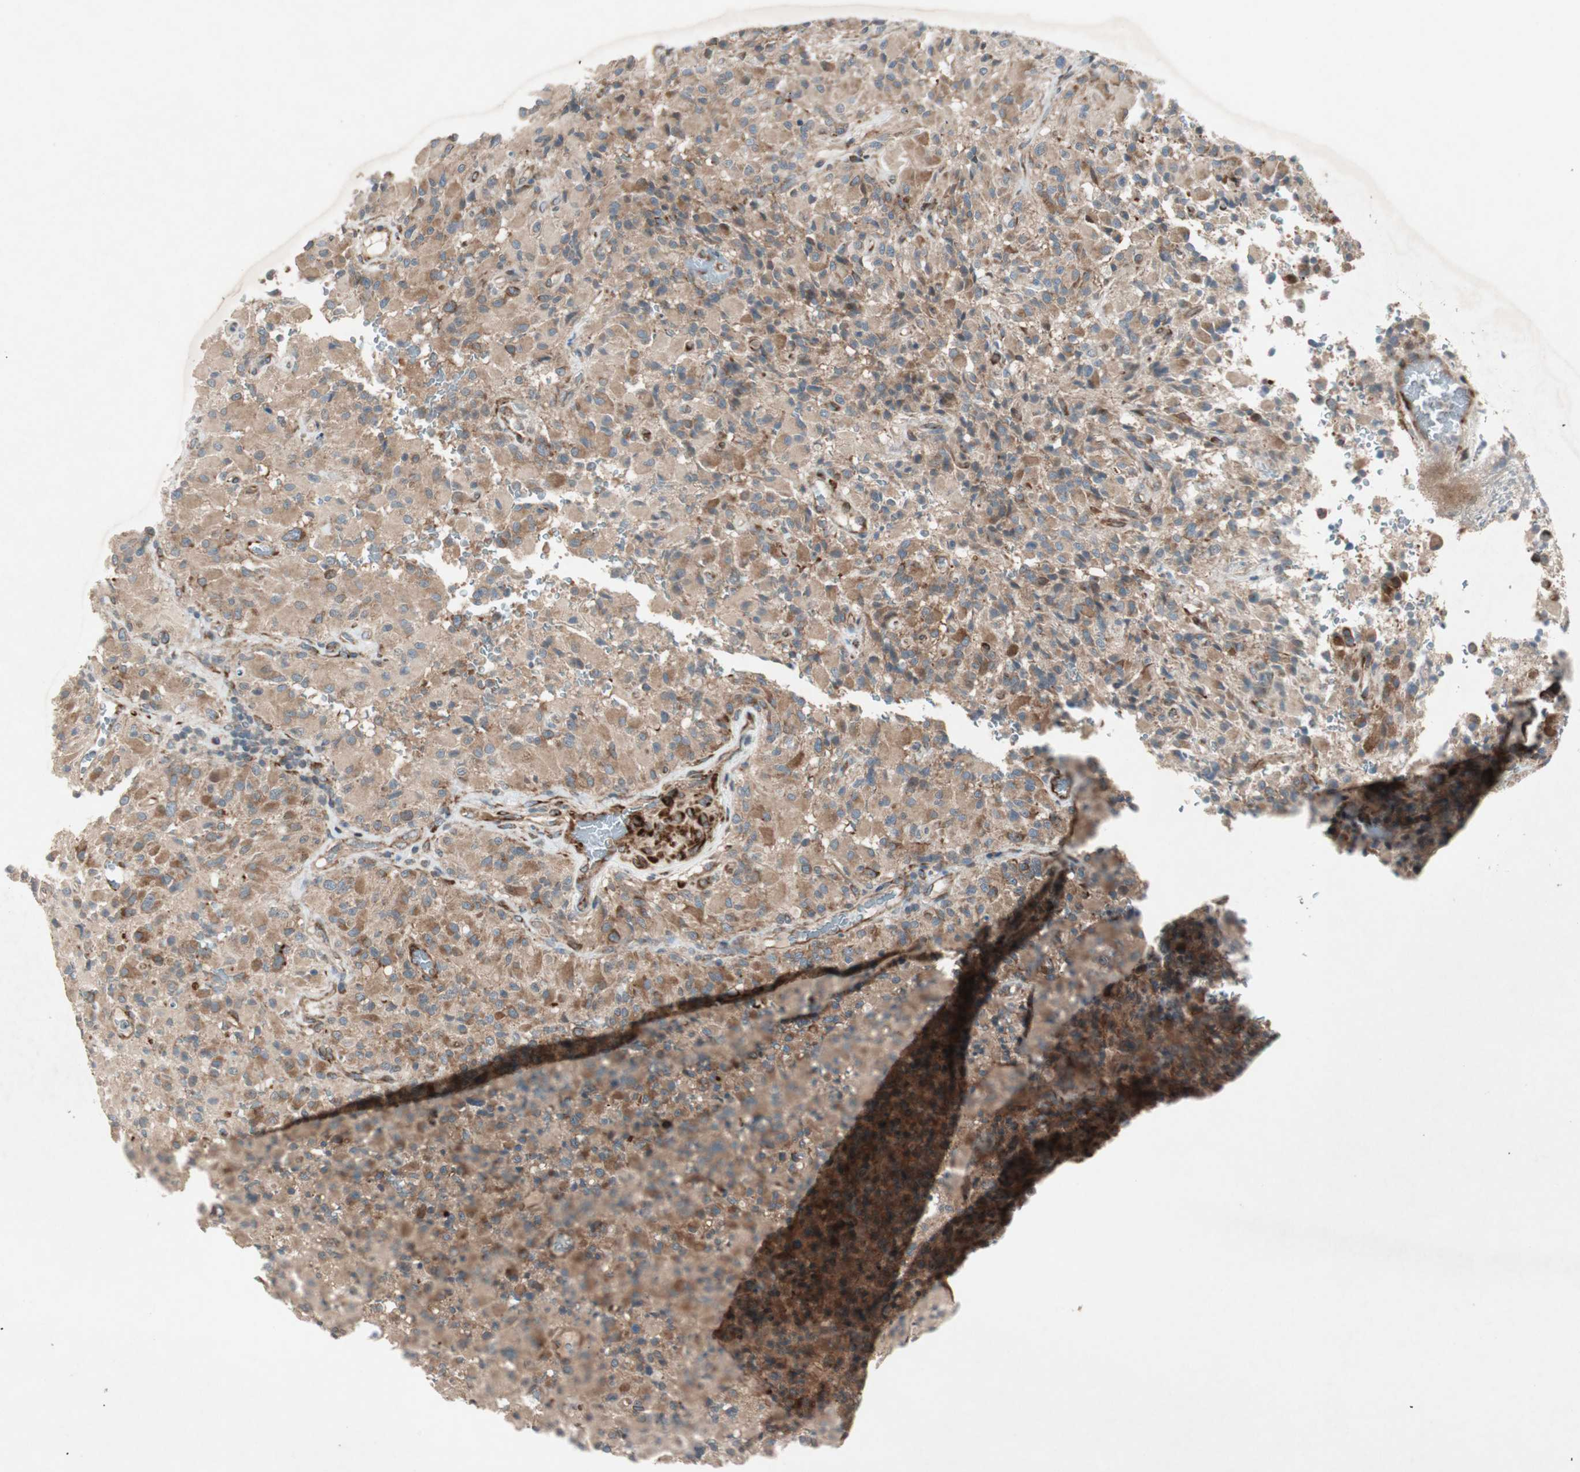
{"staining": {"intensity": "moderate", "quantity": ">75%", "location": "cytoplasmic/membranous"}, "tissue": "glioma", "cell_type": "Tumor cells", "image_type": "cancer", "snomed": [{"axis": "morphology", "description": "Glioma, malignant, High grade"}, {"axis": "topography", "description": "Brain"}], "caption": "Tumor cells show medium levels of moderate cytoplasmic/membranous expression in about >75% of cells in glioma.", "gene": "APOO", "patient": {"sex": "male", "age": 71}}